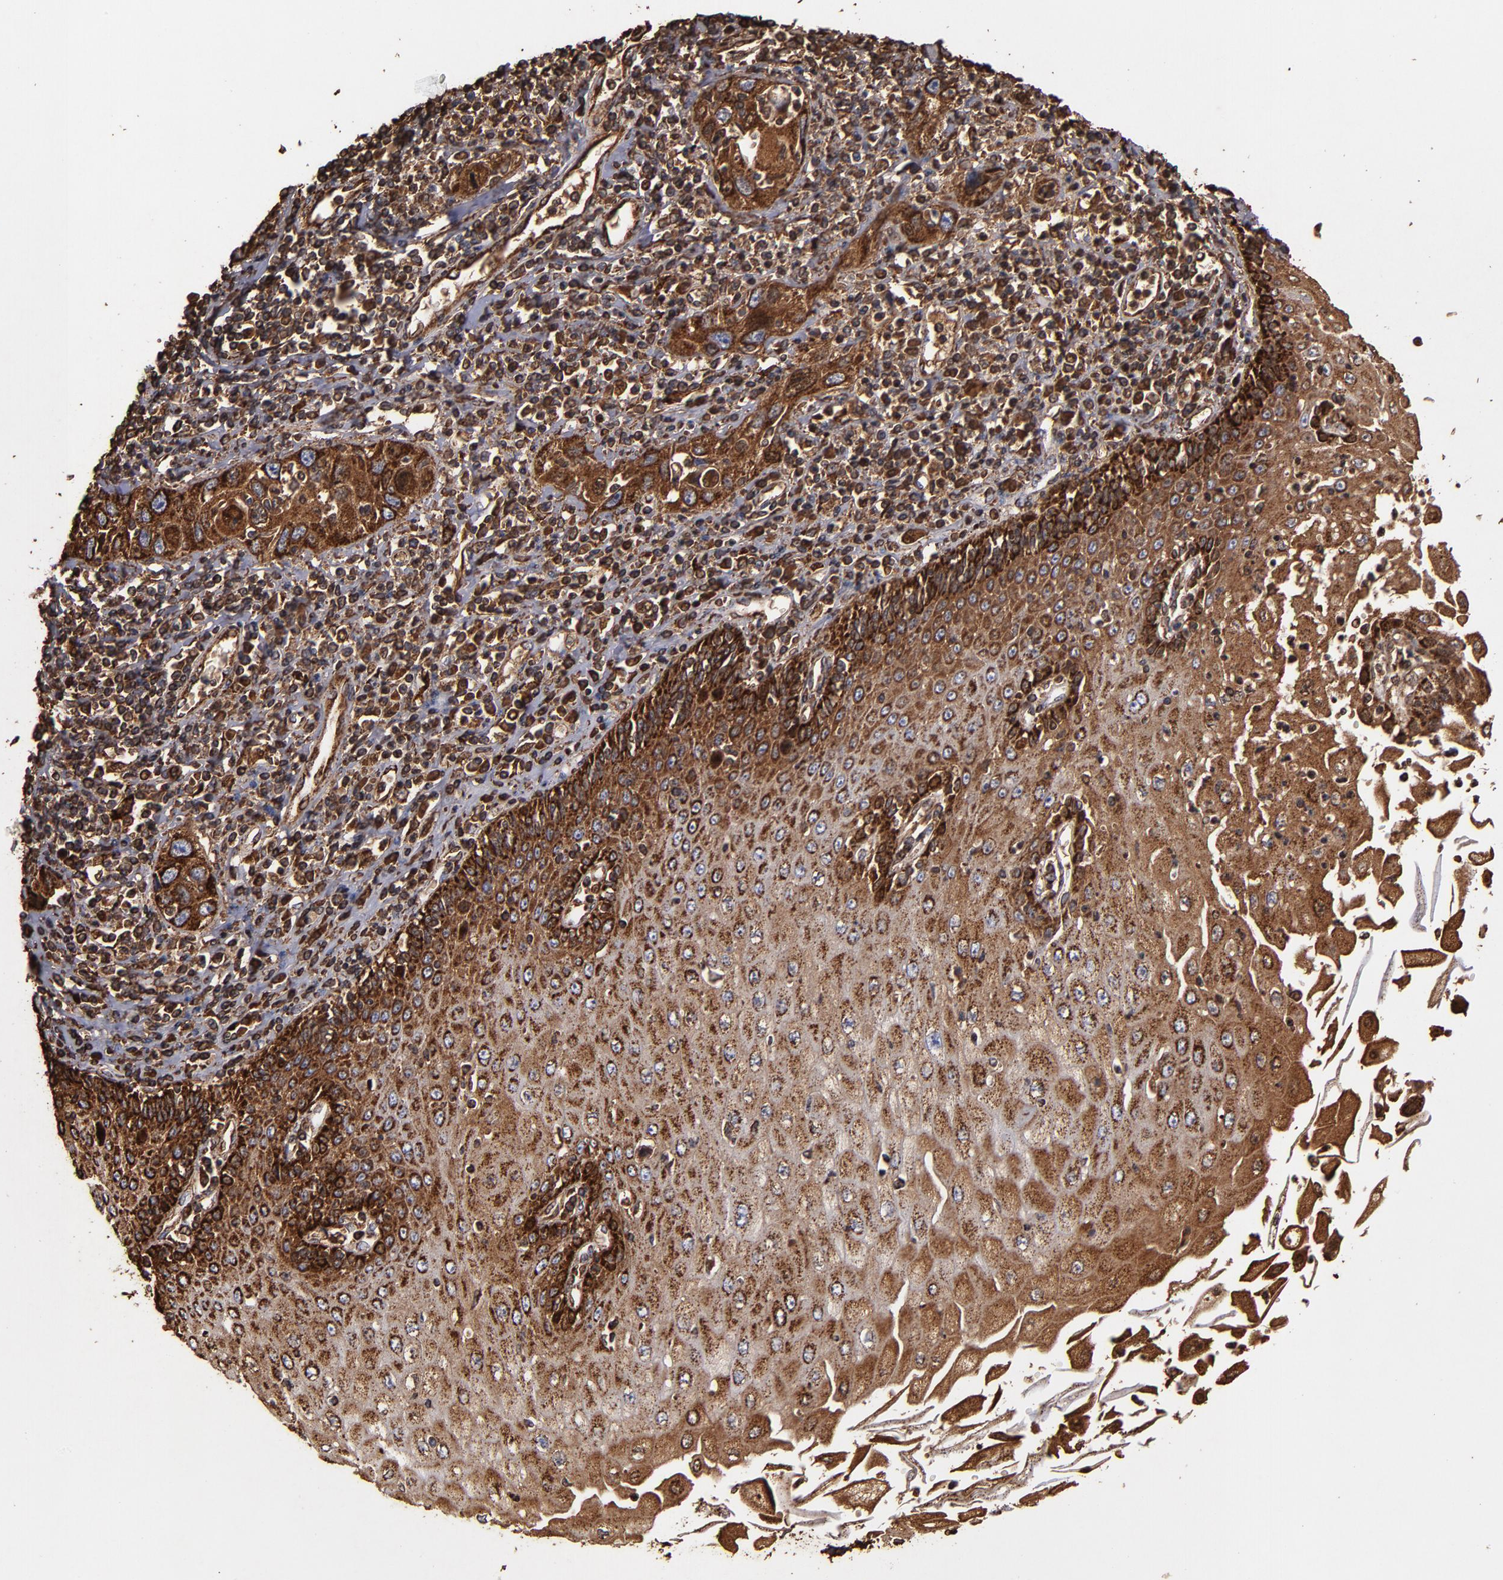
{"staining": {"intensity": "strong", "quantity": "25%-75%", "location": "cytoplasmic/membranous"}, "tissue": "esophagus", "cell_type": "Squamous epithelial cells", "image_type": "normal", "snomed": [{"axis": "morphology", "description": "Normal tissue, NOS"}, {"axis": "topography", "description": "Esophagus"}], "caption": "About 25%-75% of squamous epithelial cells in benign esophagus display strong cytoplasmic/membranous protein positivity as visualized by brown immunohistochemical staining.", "gene": "SOD2", "patient": {"sex": "male", "age": 65}}